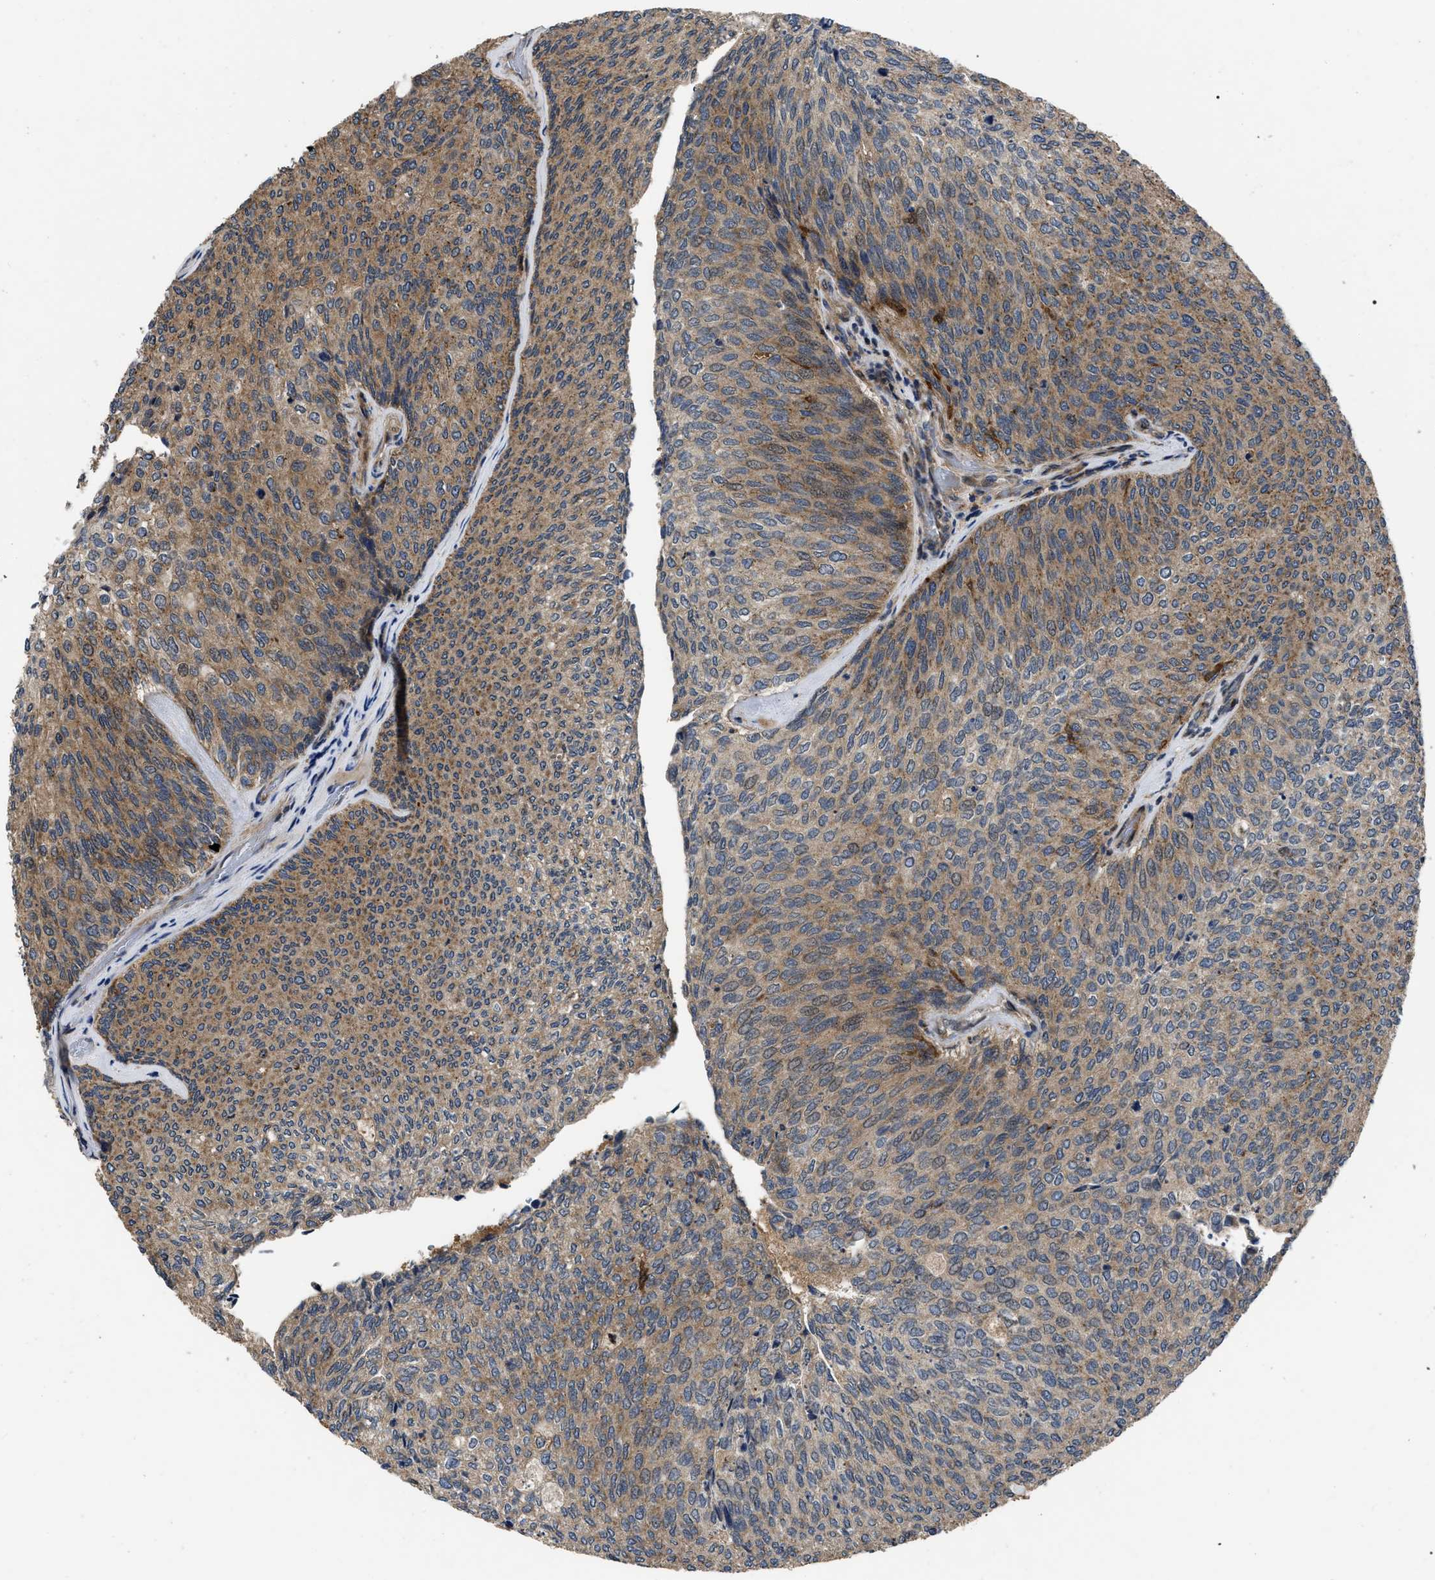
{"staining": {"intensity": "moderate", "quantity": "25%-75%", "location": "cytoplasmic/membranous"}, "tissue": "urothelial cancer", "cell_type": "Tumor cells", "image_type": "cancer", "snomed": [{"axis": "morphology", "description": "Urothelial carcinoma, Low grade"}, {"axis": "topography", "description": "Urinary bladder"}], "caption": "A medium amount of moderate cytoplasmic/membranous positivity is appreciated in about 25%-75% of tumor cells in low-grade urothelial carcinoma tissue.", "gene": "PPWD1", "patient": {"sex": "female", "age": 79}}